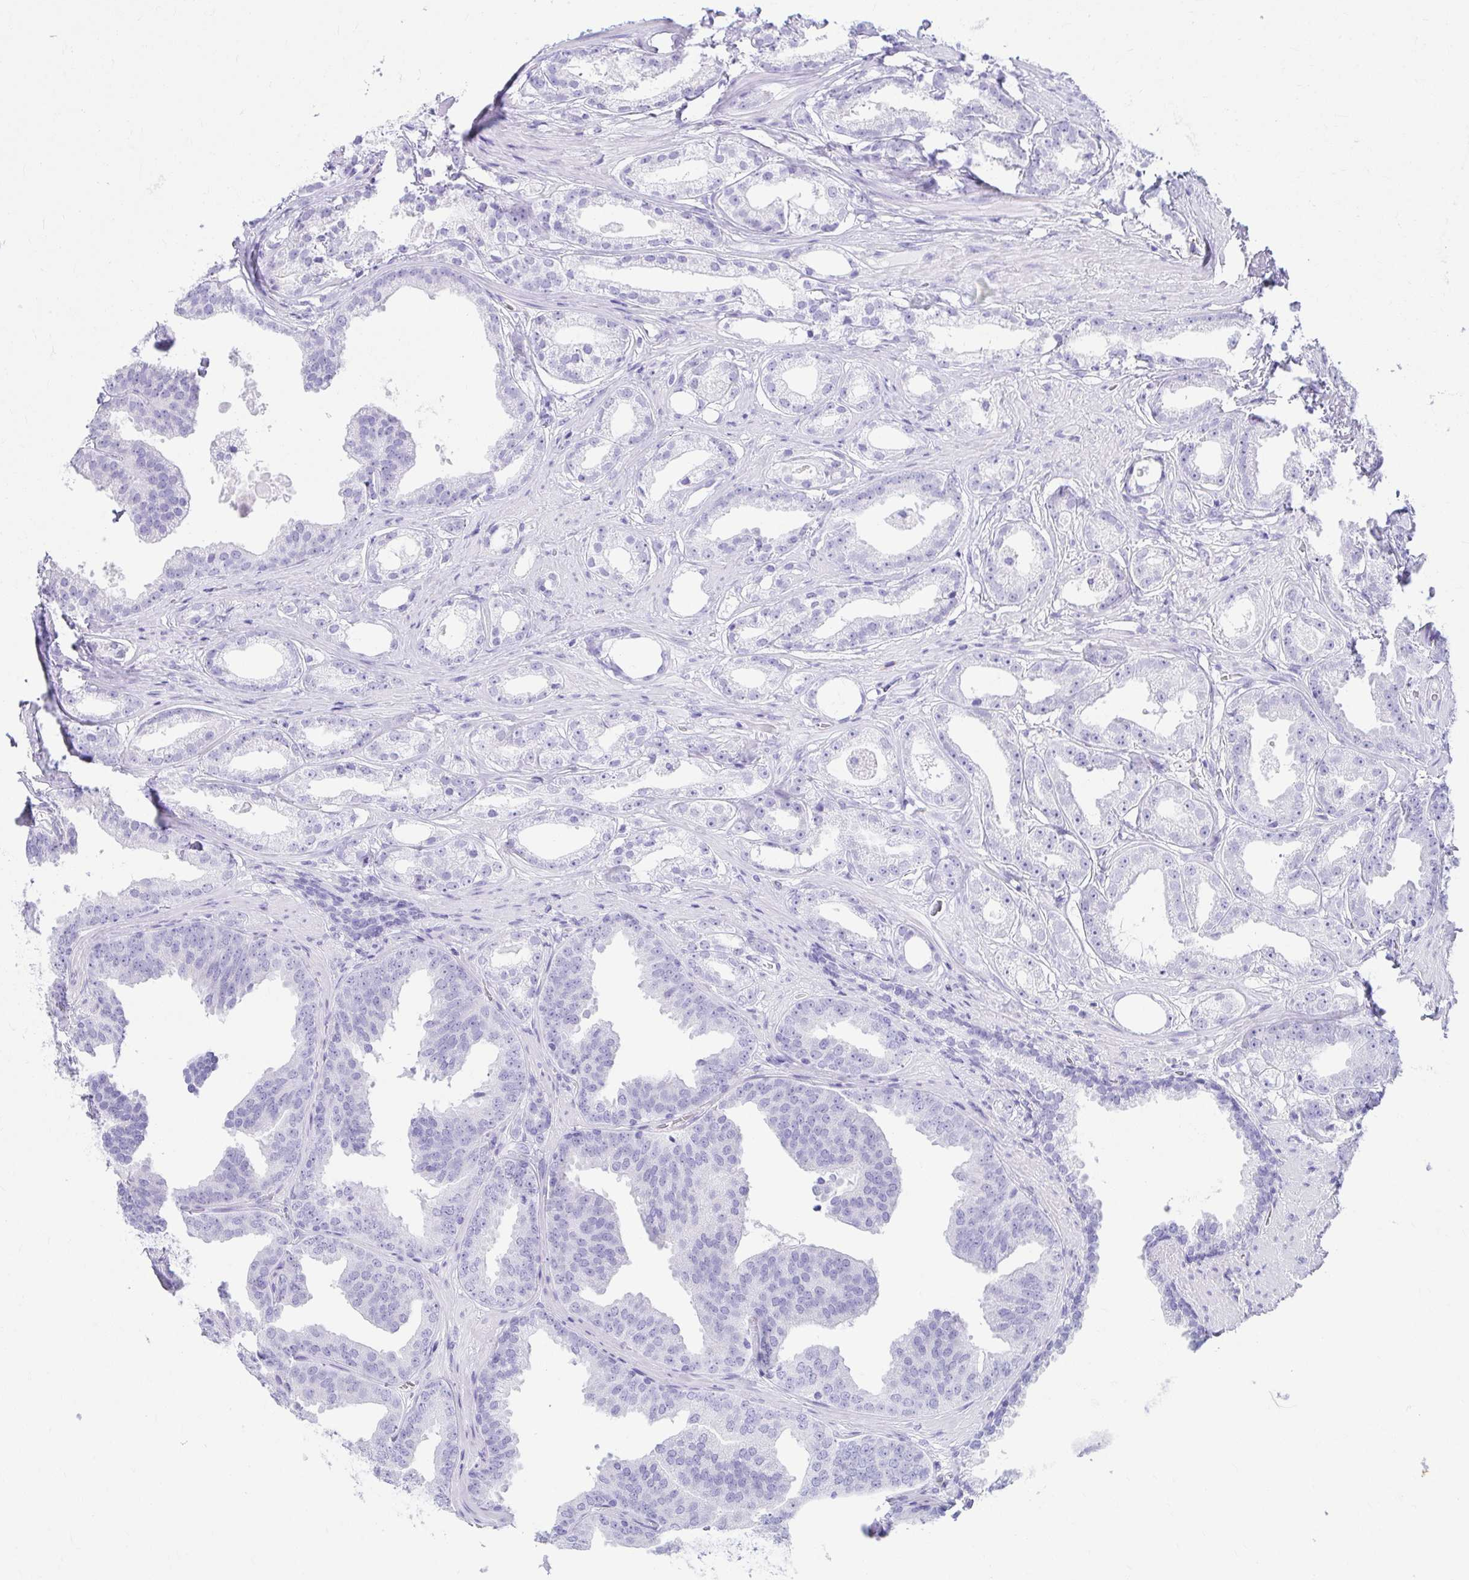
{"staining": {"intensity": "negative", "quantity": "none", "location": "none"}, "tissue": "prostate cancer", "cell_type": "Tumor cells", "image_type": "cancer", "snomed": [{"axis": "morphology", "description": "Adenocarcinoma, Low grade"}, {"axis": "topography", "description": "Prostate"}], "caption": "Tumor cells are negative for protein expression in human prostate cancer (low-grade adenocarcinoma).", "gene": "ATP4B", "patient": {"sex": "male", "age": 65}}